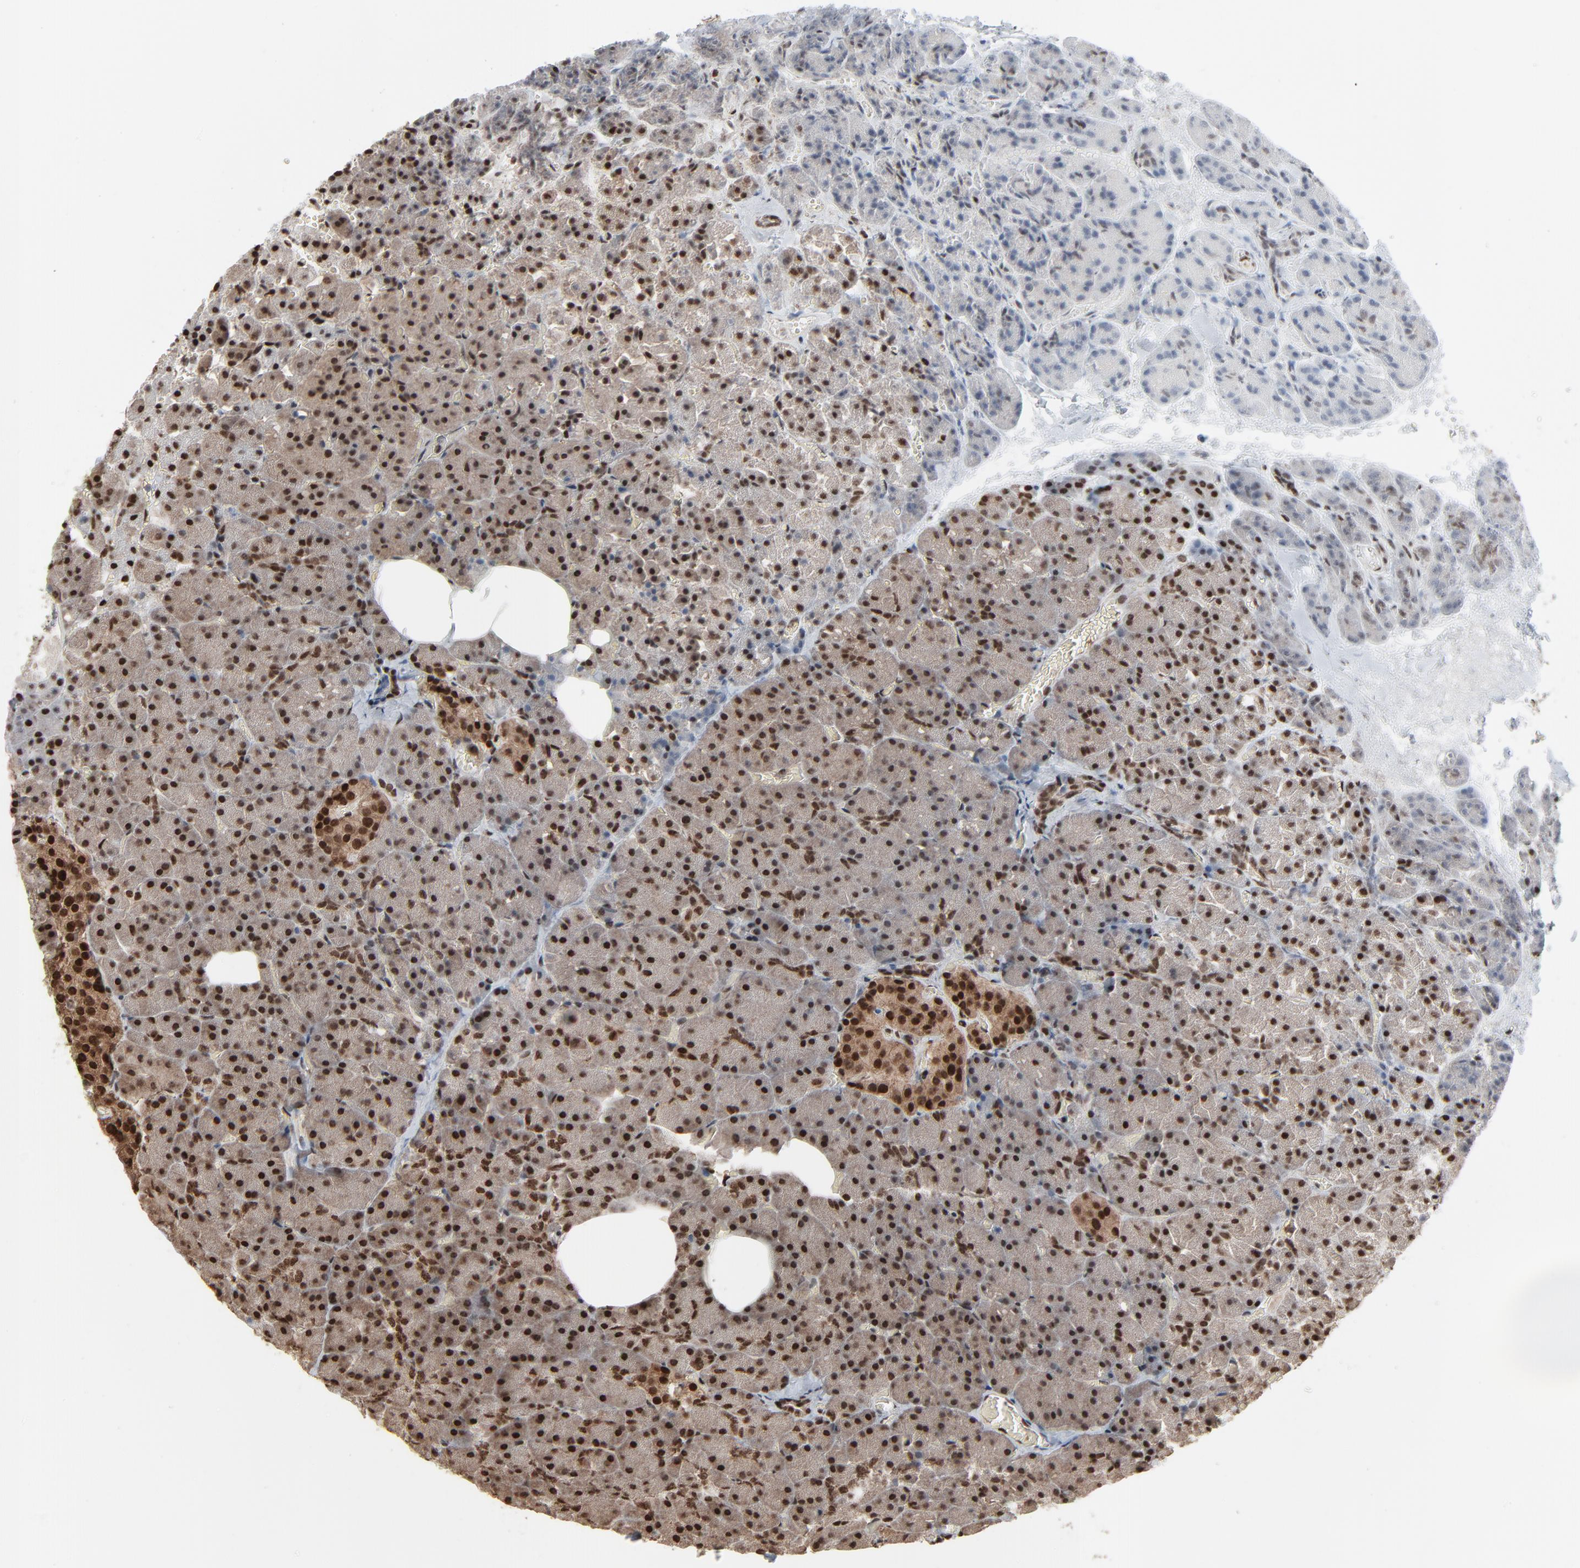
{"staining": {"intensity": "strong", "quantity": ">75%", "location": "cytoplasmic/membranous,nuclear"}, "tissue": "carcinoid", "cell_type": "Tumor cells", "image_type": "cancer", "snomed": [{"axis": "morphology", "description": "Normal tissue, NOS"}, {"axis": "morphology", "description": "Carcinoid, malignant, NOS"}, {"axis": "topography", "description": "Pancreas"}], "caption": "Tumor cells display high levels of strong cytoplasmic/membranous and nuclear expression in about >75% of cells in carcinoid (malignant).", "gene": "MEIS2", "patient": {"sex": "female", "age": 35}}